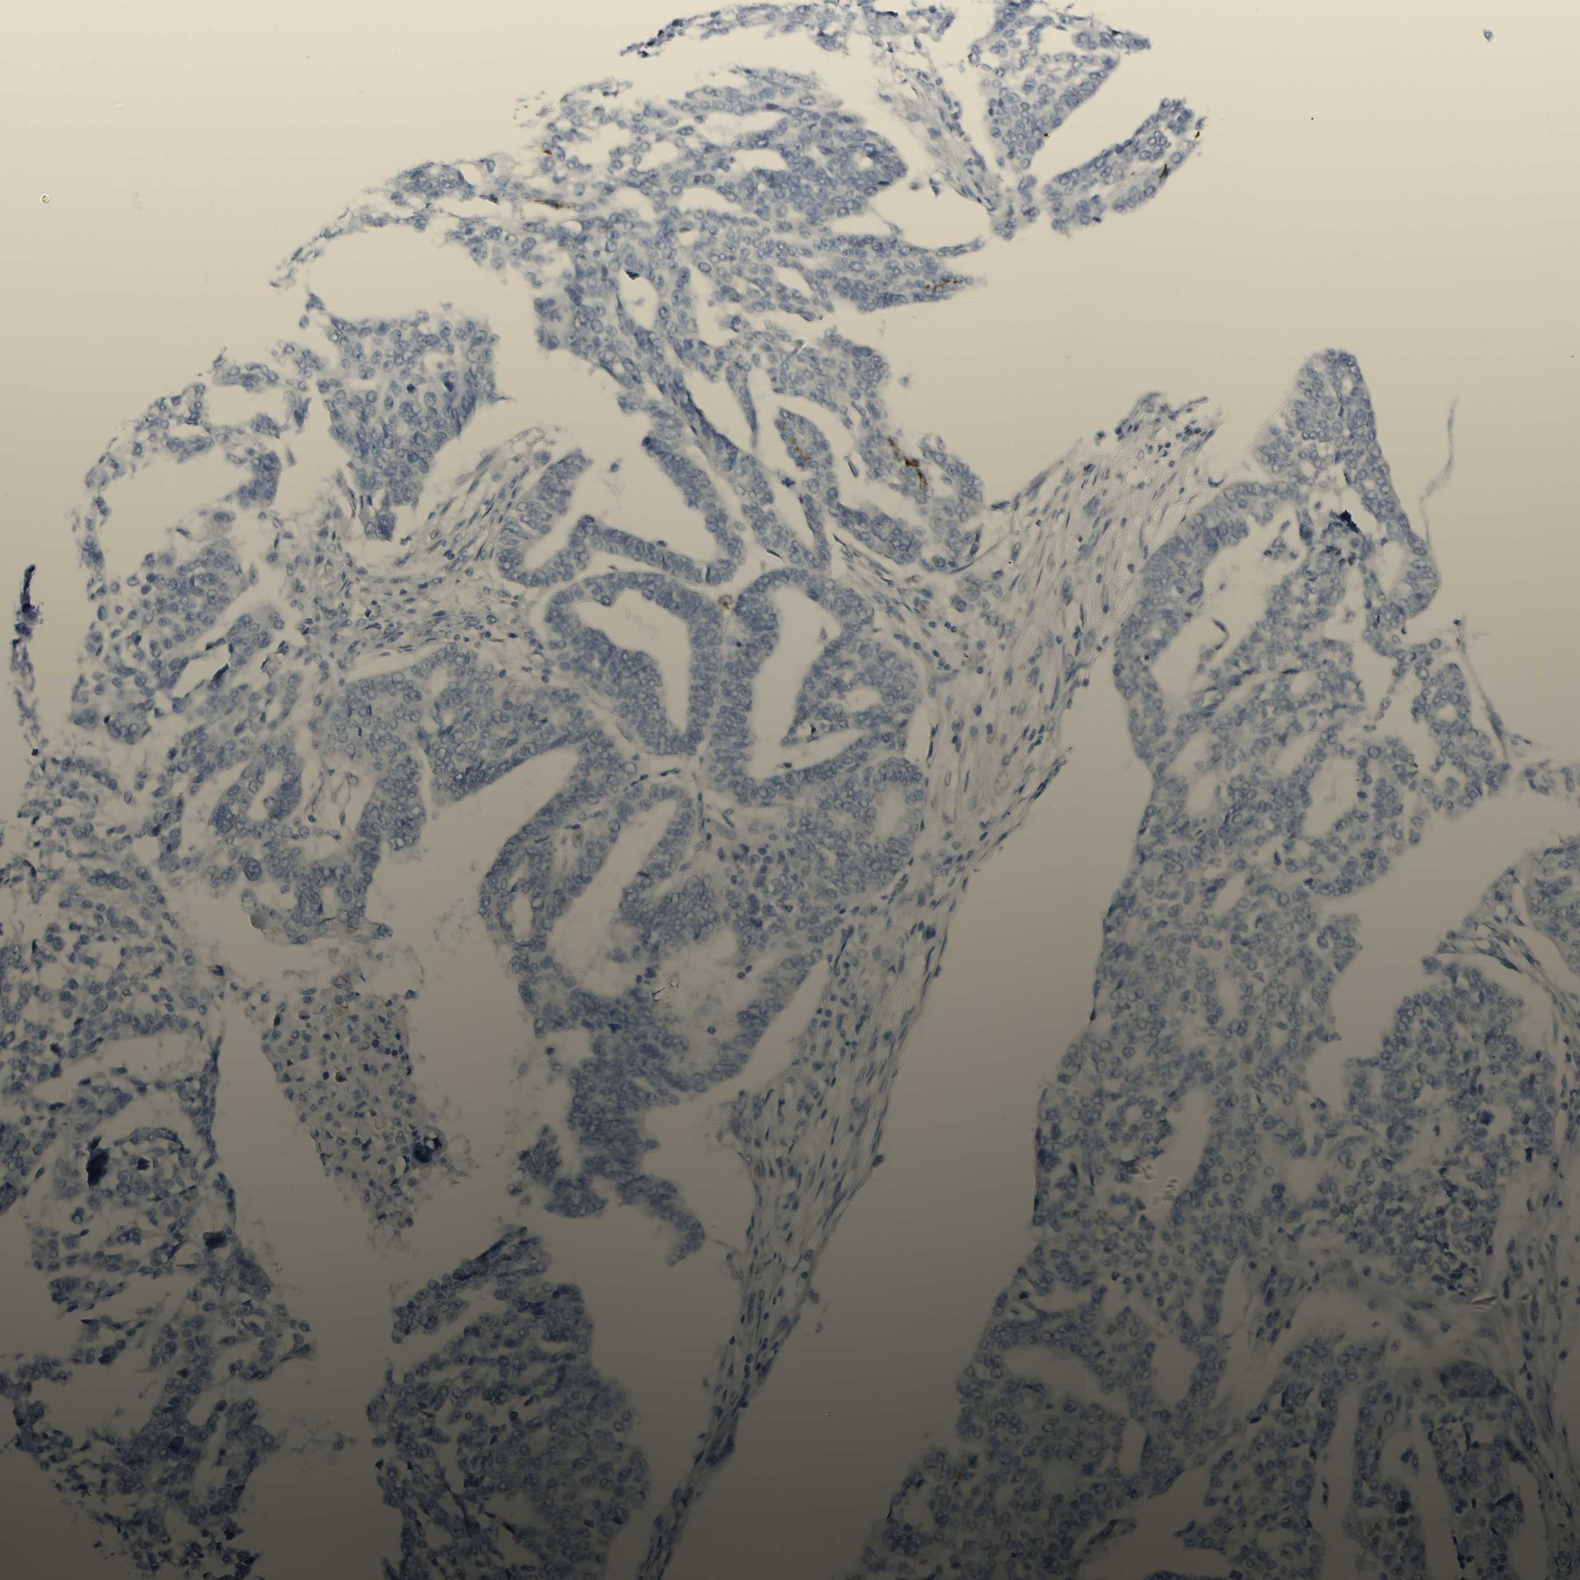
{"staining": {"intensity": "negative", "quantity": "none", "location": "none"}, "tissue": "ovarian cancer", "cell_type": "Tumor cells", "image_type": "cancer", "snomed": [{"axis": "morphology", "description": "Cystadenocarcinoma, serous, NOS"}, {"axis": "topography", "description": "Ovary"}], "caption": "Immunohistochemical staining of human ovarian serous cystadenocarcinoma shows no significant expression in tumor cells.", "gene": "CD207", "patient": {"sex": "female", "age": 59}}